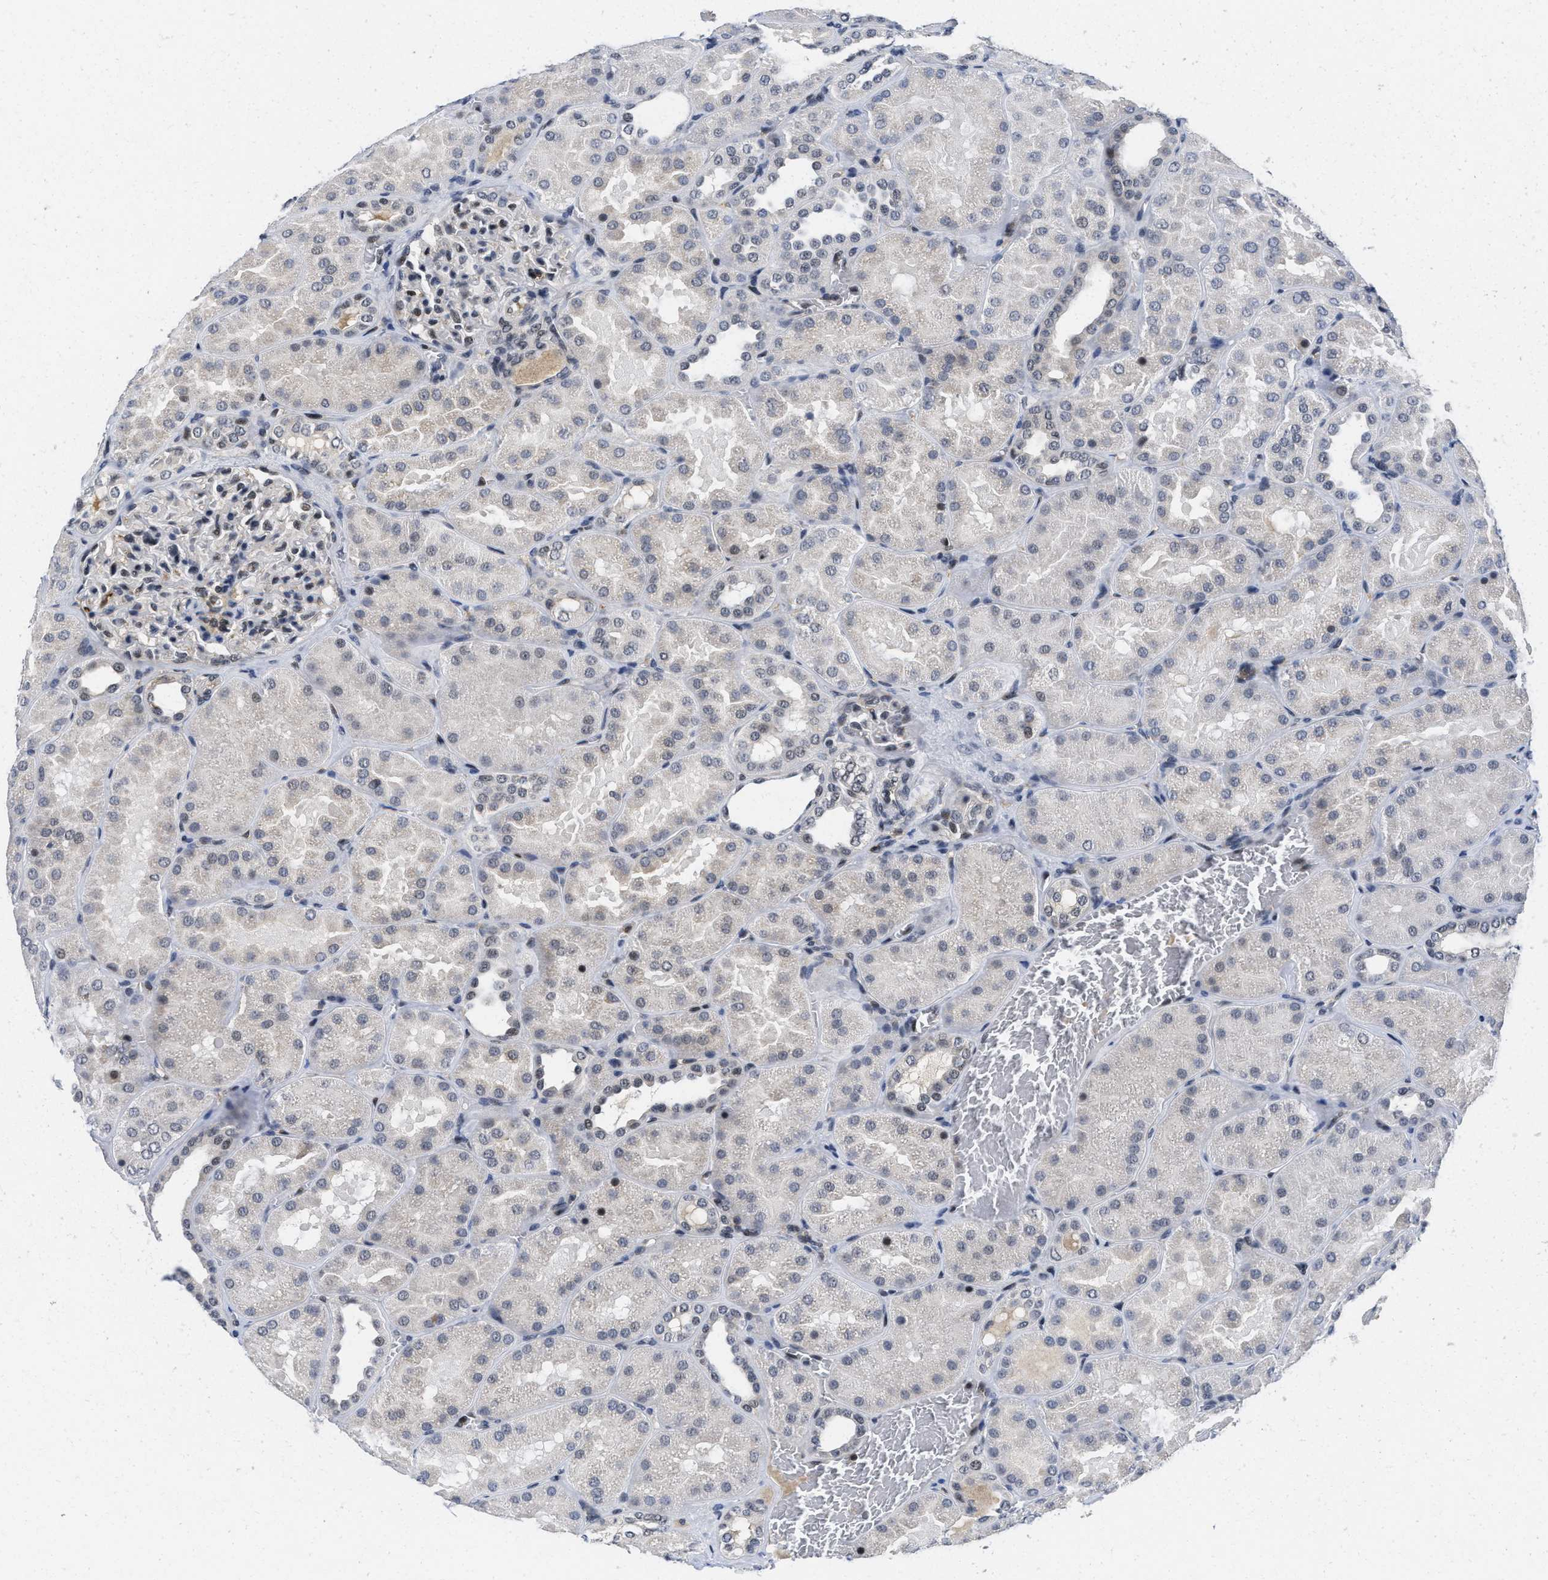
{"staining": {"intensity": "moderate", "quantity": "<25%", "location": "nuclear"}, "tissue": "kidney", "cell_type": "Cells in glomeruli", "image_type": "normal", "snomed": [{"axis": "morphology", "description": "Normal tissue, NOS"}, {"axis": "topography", "description": "Kidney"}], "caption": "Immunohistochemistry micrograph of benign kidney: human kidney stained using IHC reveals low levels of moderate protein expression localized specifically in the nuclear of cells in glomeruli, appearing as a nuclear brown color.", "gene": "HIF1A", "patient": {"sex": "male", "age": 28}}